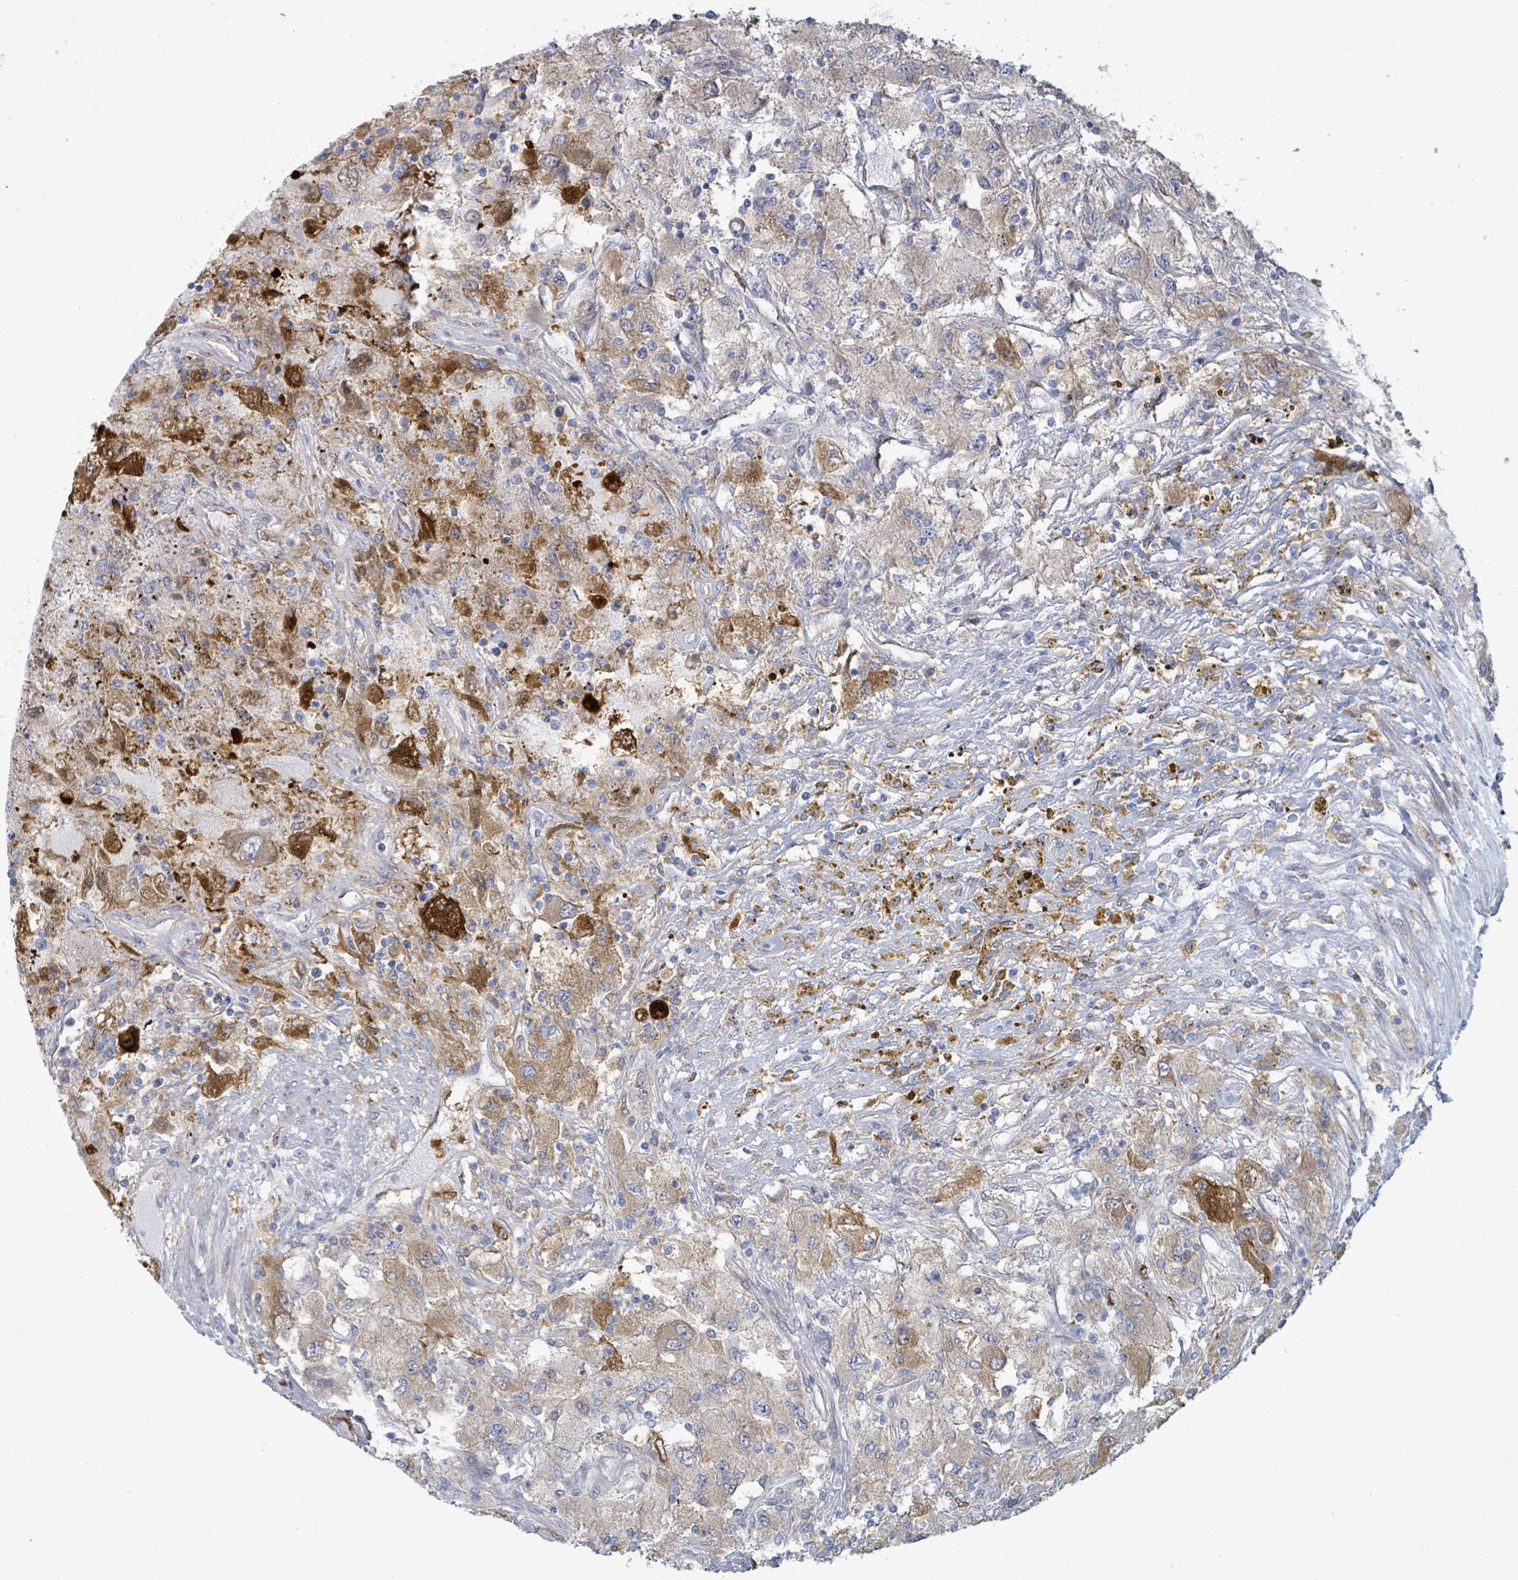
{"staining": {"intensity": "moderate", "quantity": "<25%", "location": "cytoplasmic/membranous"}, "tissue": "renal cancer", "cell_type": "Tumor cells", "image_type": "cancer", "snomed": [{"axis": "morphology", "description": "Adenocarcinoma, NOS"}, {"axis": "topography", "description": "Kidney"}], "caption": "Approximately <25% of tumor cells in human renal cancer show moderate cytoplasmic/membranous protein staining as visualized by brown immunohistochemical staining.", "gene": "COL13A1", "patient": {"sex": "female", "age": 67}}